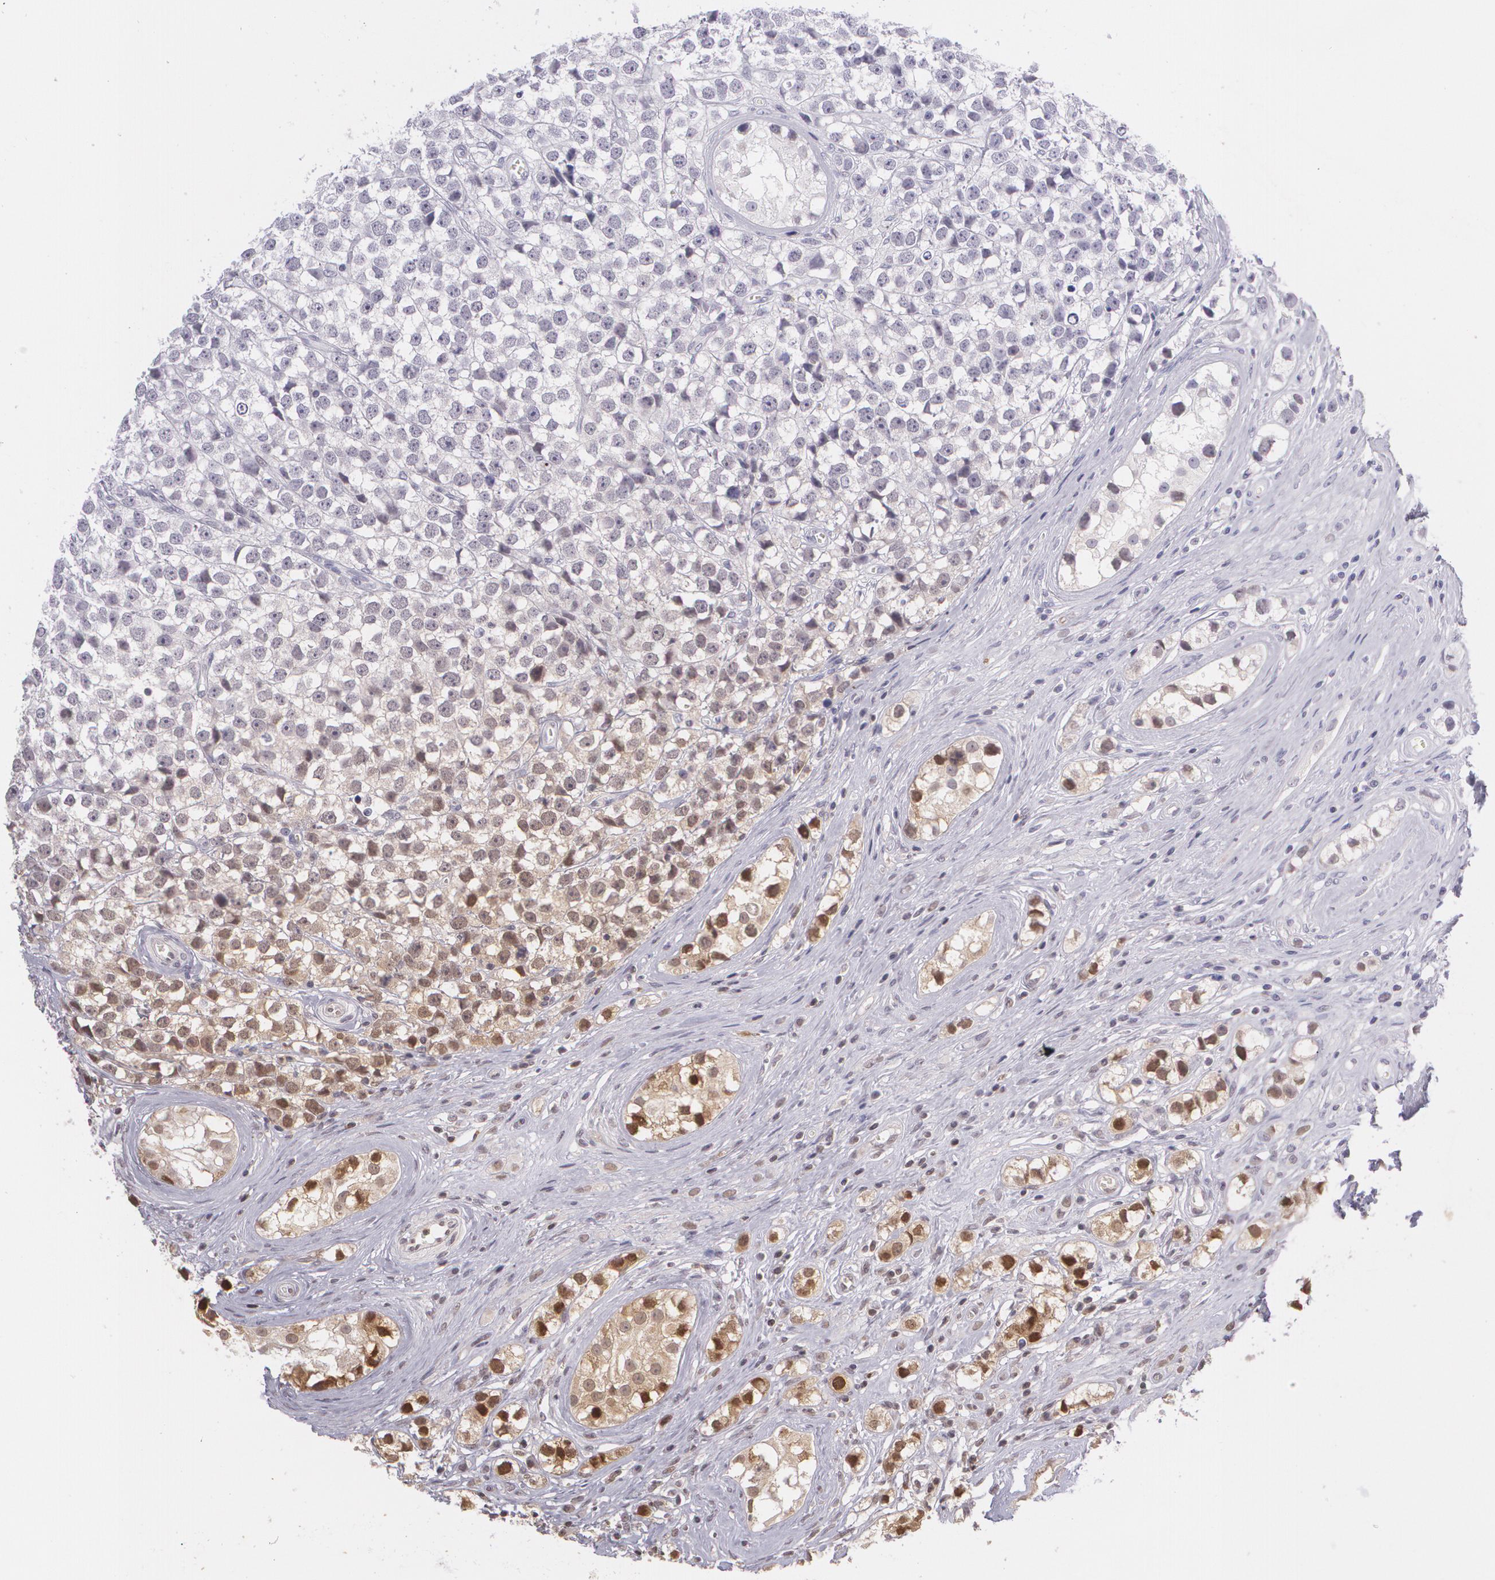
{"staining": {"intensity": "moderate", "quantity": "25%-75%", "location": "cytoplasmic/membranous,nuclear"}, "tissue": "testis cancer", "cell_type": "Tumor cells", "image_type": "cancer", "snomed": [{"axis": "morphology", "description": "Seminoma, NOS"}, {"axis": "topography", "description": "Testis"}], "caption": "Immunohistochemistry image of neoplastic tissue: testis cancer (seminoma) stained using IHC exhibits medium levels of moderate protein expression localized specifically in the cytoplasmic/membranous and nuclear of tumor cells, appearing as a cytoplasmic/membranous and nuclear brown color.", "gene": "CUL2", "patient": {"sex": "male", "age": 25}}